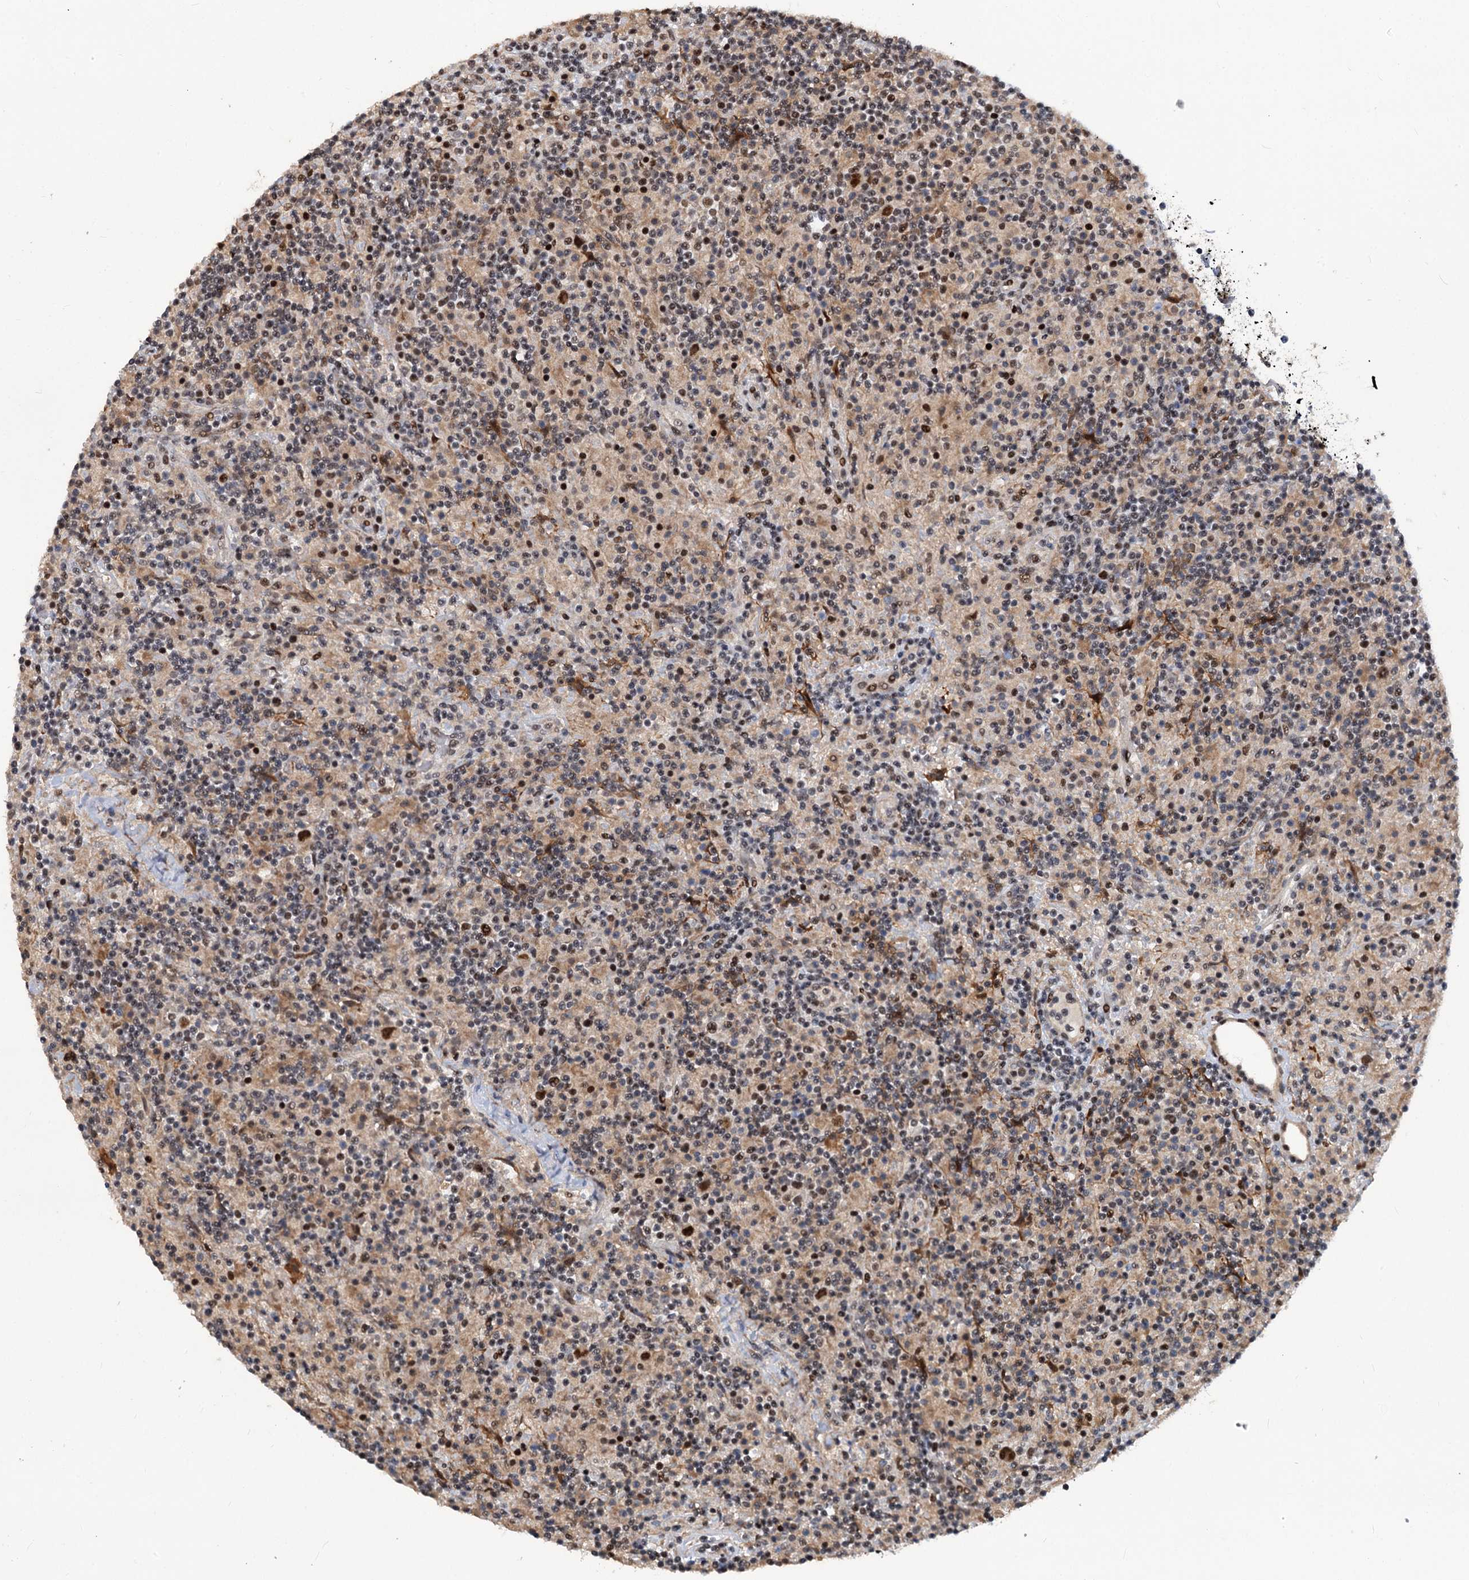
{"staining": {"intensity": "moderate", "quantity": ">75%", "location": "nuclear"}, "tissue": "lymphoma", "cell_type": "Tumor cells", "image_type": "cancer", "snomed": [{"axis": "morphology", "description": "Hodgkin's disease, NOS"}, {"axis": "topography", "description": "Lymph node"}], "caption": "Immunohistochemical staining of human lymphoma shows medium levels of moderate nuclear positivity in approximately >75% of tumor cells. The protein is stained brown, and the nuclei are stained in blue (DAB IHC with brightfield microscopy, high magnification).", "gene": "PHF8", "patient": {"sex": "male", "age": 70}}